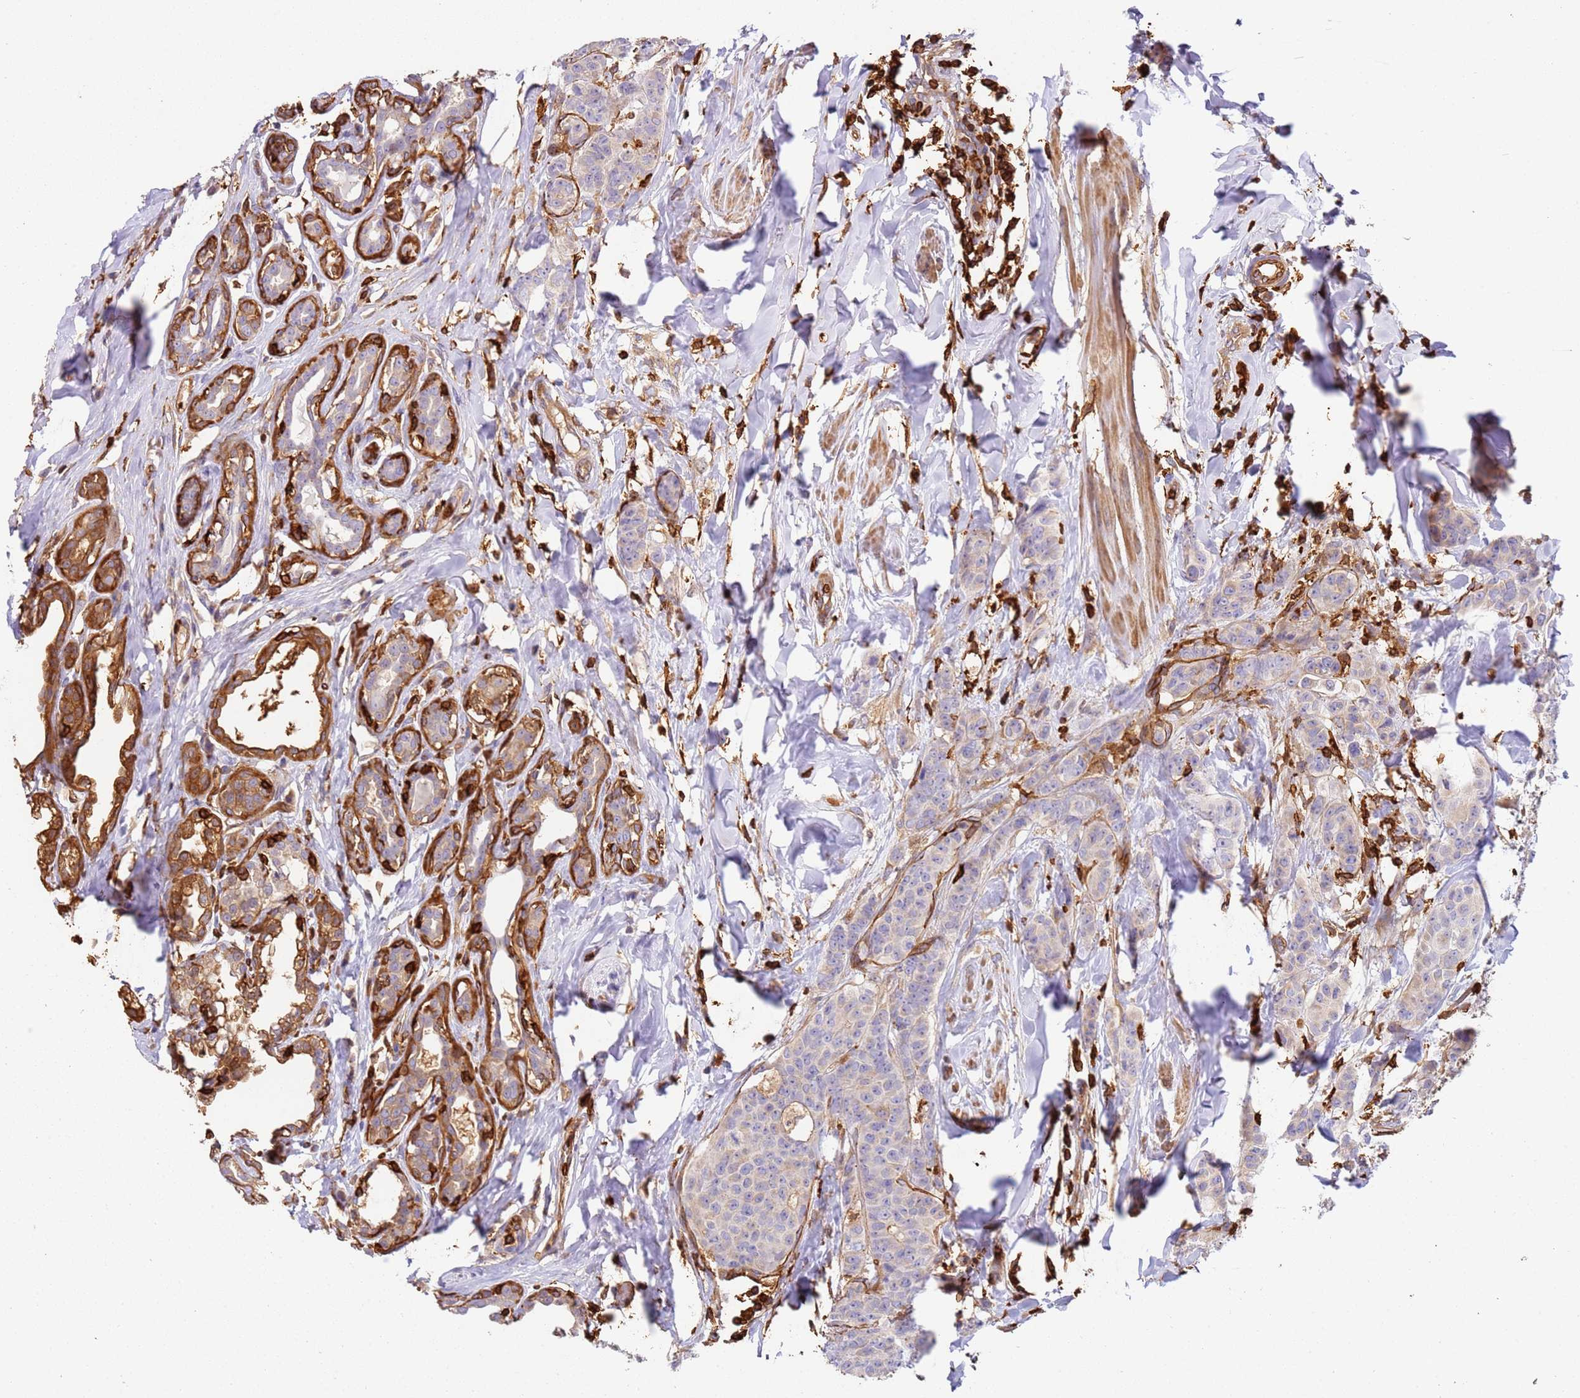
{"staining": {"intensity": "negative", "quantity": "none", "location": "none"}, "tissue": "breast cancer", "cell_type": "Tumor cells", "image_type": "cancer", "snomed": [{"axis": "morphology", "description": "Duct carcinoma"}, {"axis": "topography", "description": "Breast"}], "caption": "A high-resolution histopathology image shows IHC staining of invasive ductal carcinoma (breast), which reveals no significant positivity in tumor cells. (DAB (3,3'-diaminobenzidine) immunohistochemistry with hematoxylin counter stain).", "gene": "OR6P1", "patient": {"sex": "female", "age": 40}}